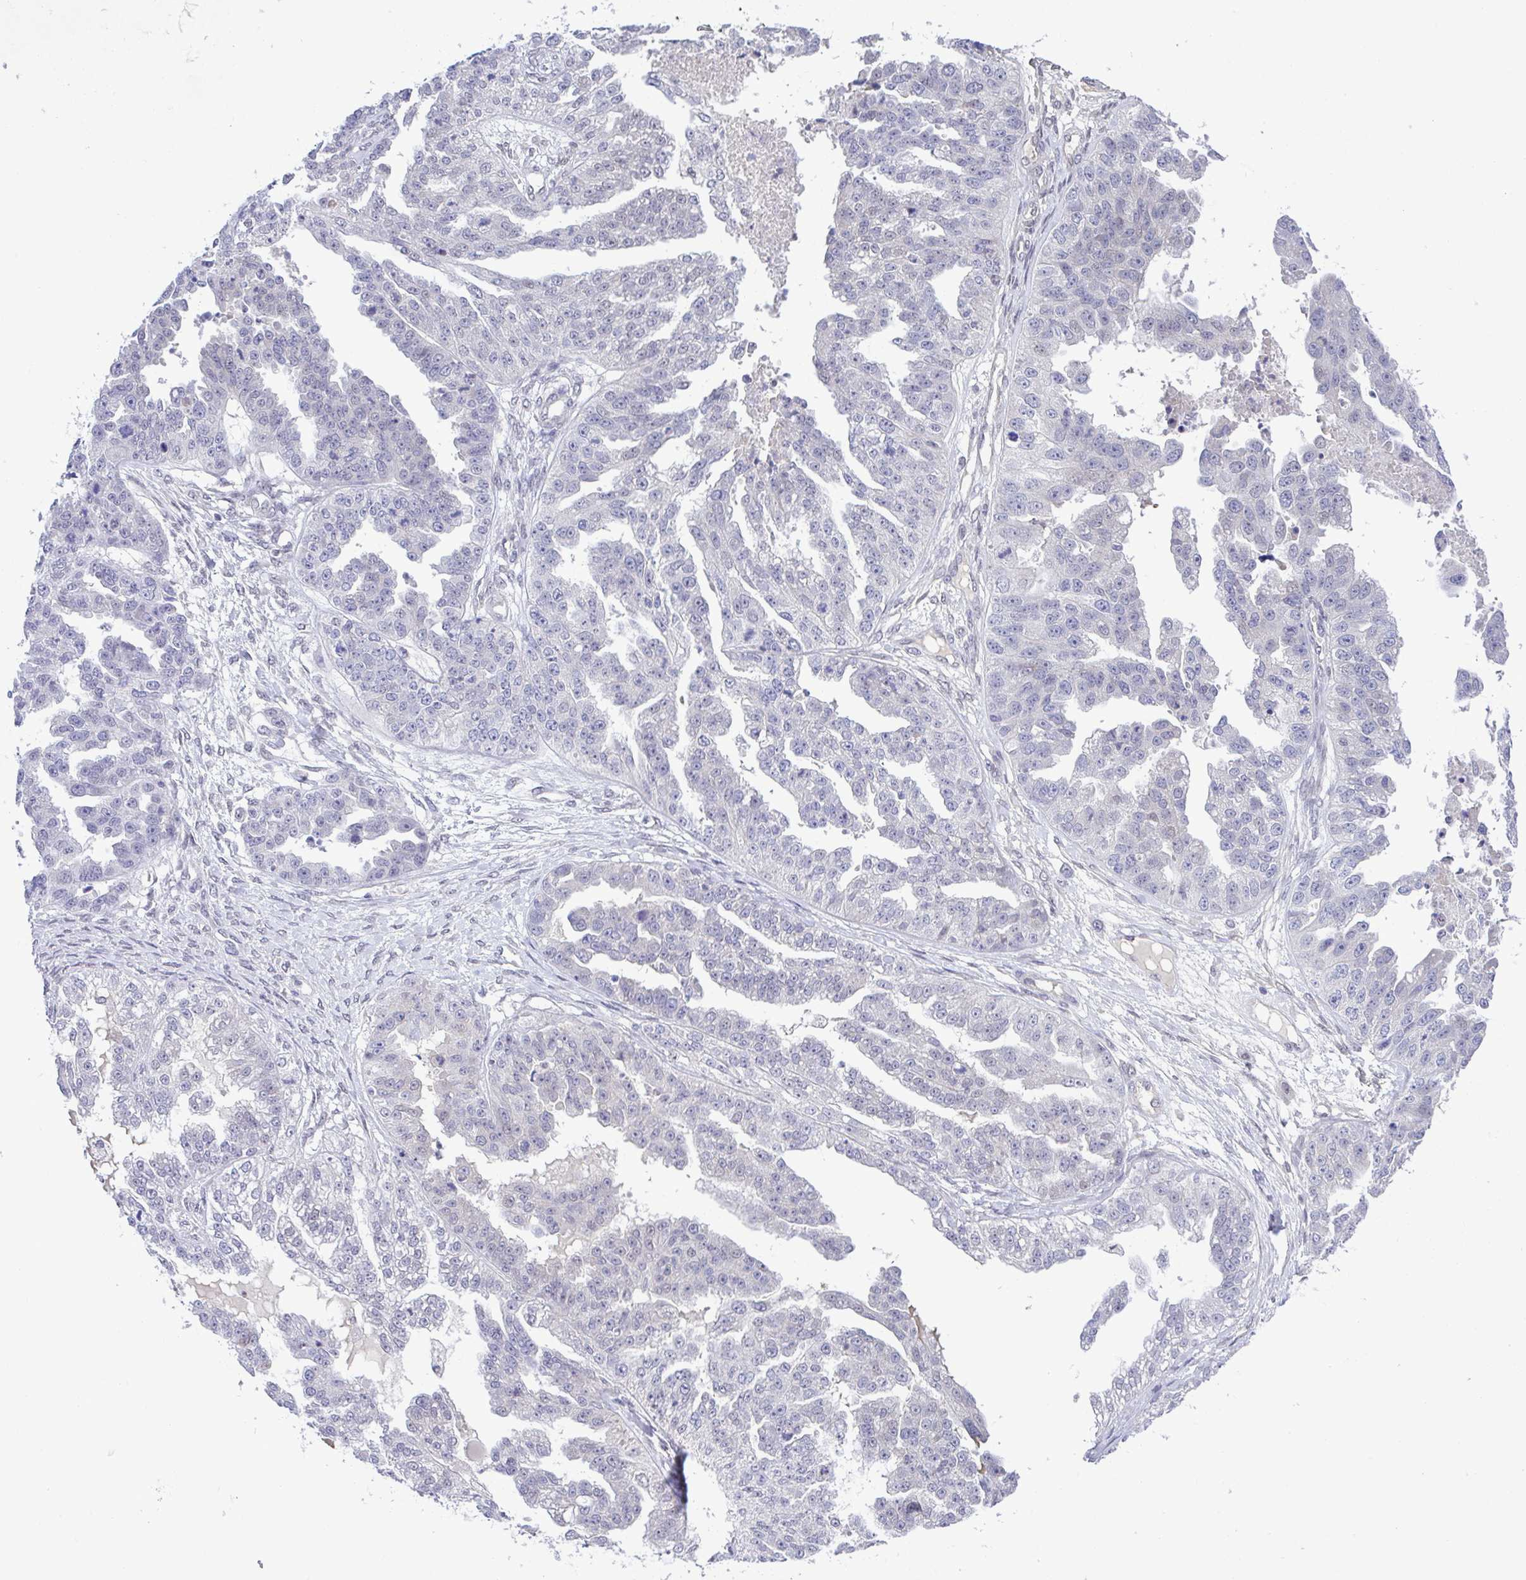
{"staining": {"intensity": "negative", "quantity": "none", "location": "none"}, "tissue": "ovarian cancer", "cell_type": "Tumor cells", "image_type": "cancer", "snomed": [{"axis": "morphology", "description": "Cystadenocarcinoma, serous, NOS"}, {"axis": "topography", "description": "Ovary"}], "caption": "Tumor cells show no significant staining in ovarian serous cystadenocarcinoma.", "gene": "C9orf64", "patient": {"sex": "female", "age": 58}}